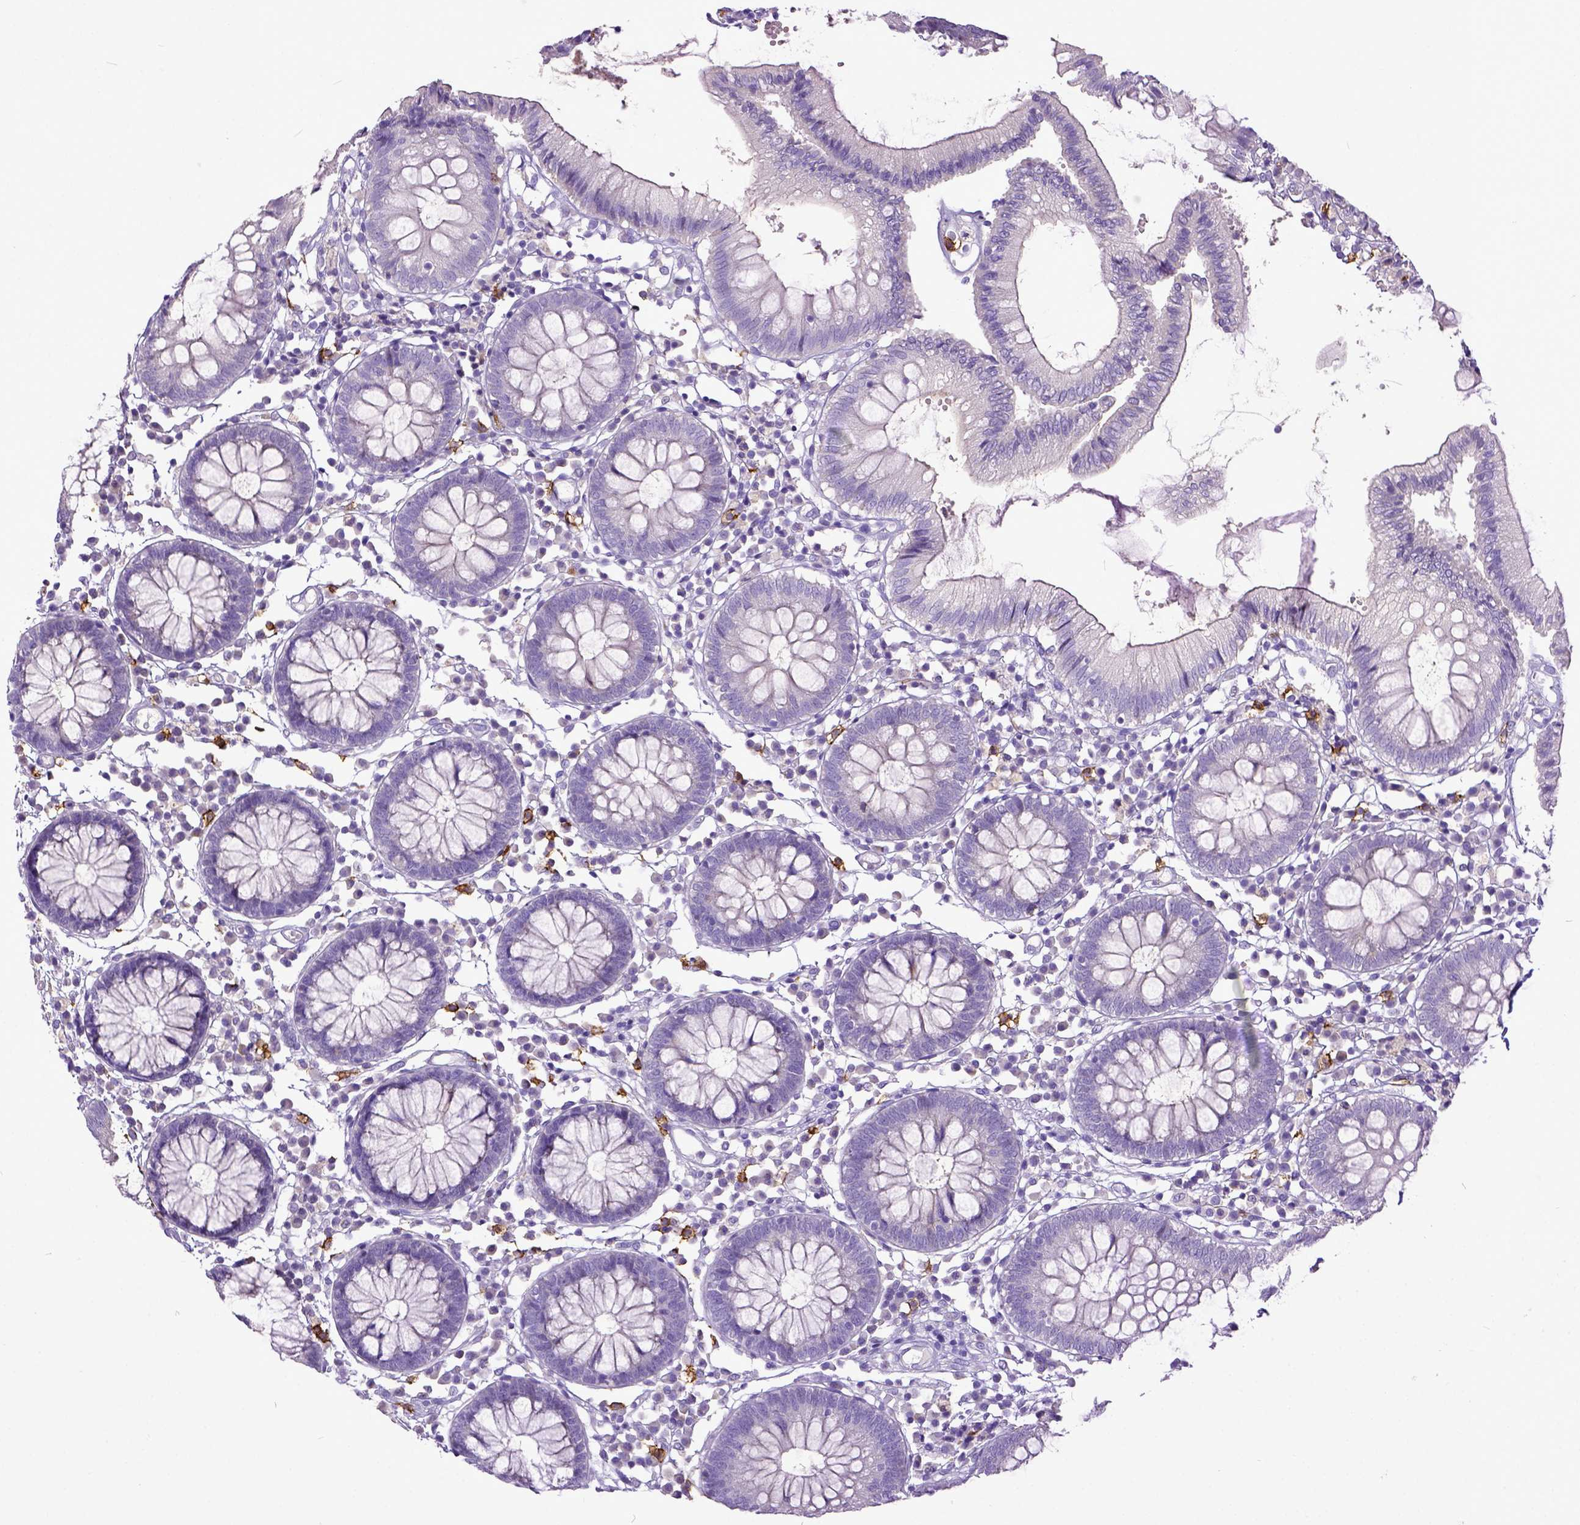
{"staining": {"intensity": "negative", "quantity": "none", "location": "none"}, "tissue": "colon", "cell_type": "Endothelial cells", "image_type": "normal", "snomed": [{"axis": "morphology", "description": "Normal tissue, NOS"}, {"axis": "morphology", "description": "Adenocarcinoma, NOS"}, {"axis": "topography", "description": "Colon"}], "caption": "Unremarkable colon was stained to show a protein in brown. There is no significant expression in endothelial cells. (Stains: DAB (3,3'-diaminobenzidine) IHC with hematoxylin counter stain, Microscopy: brightfield microscopy at high magnification).", "gene": "KIT", "patient": {"sex": "male", "age": 83}}